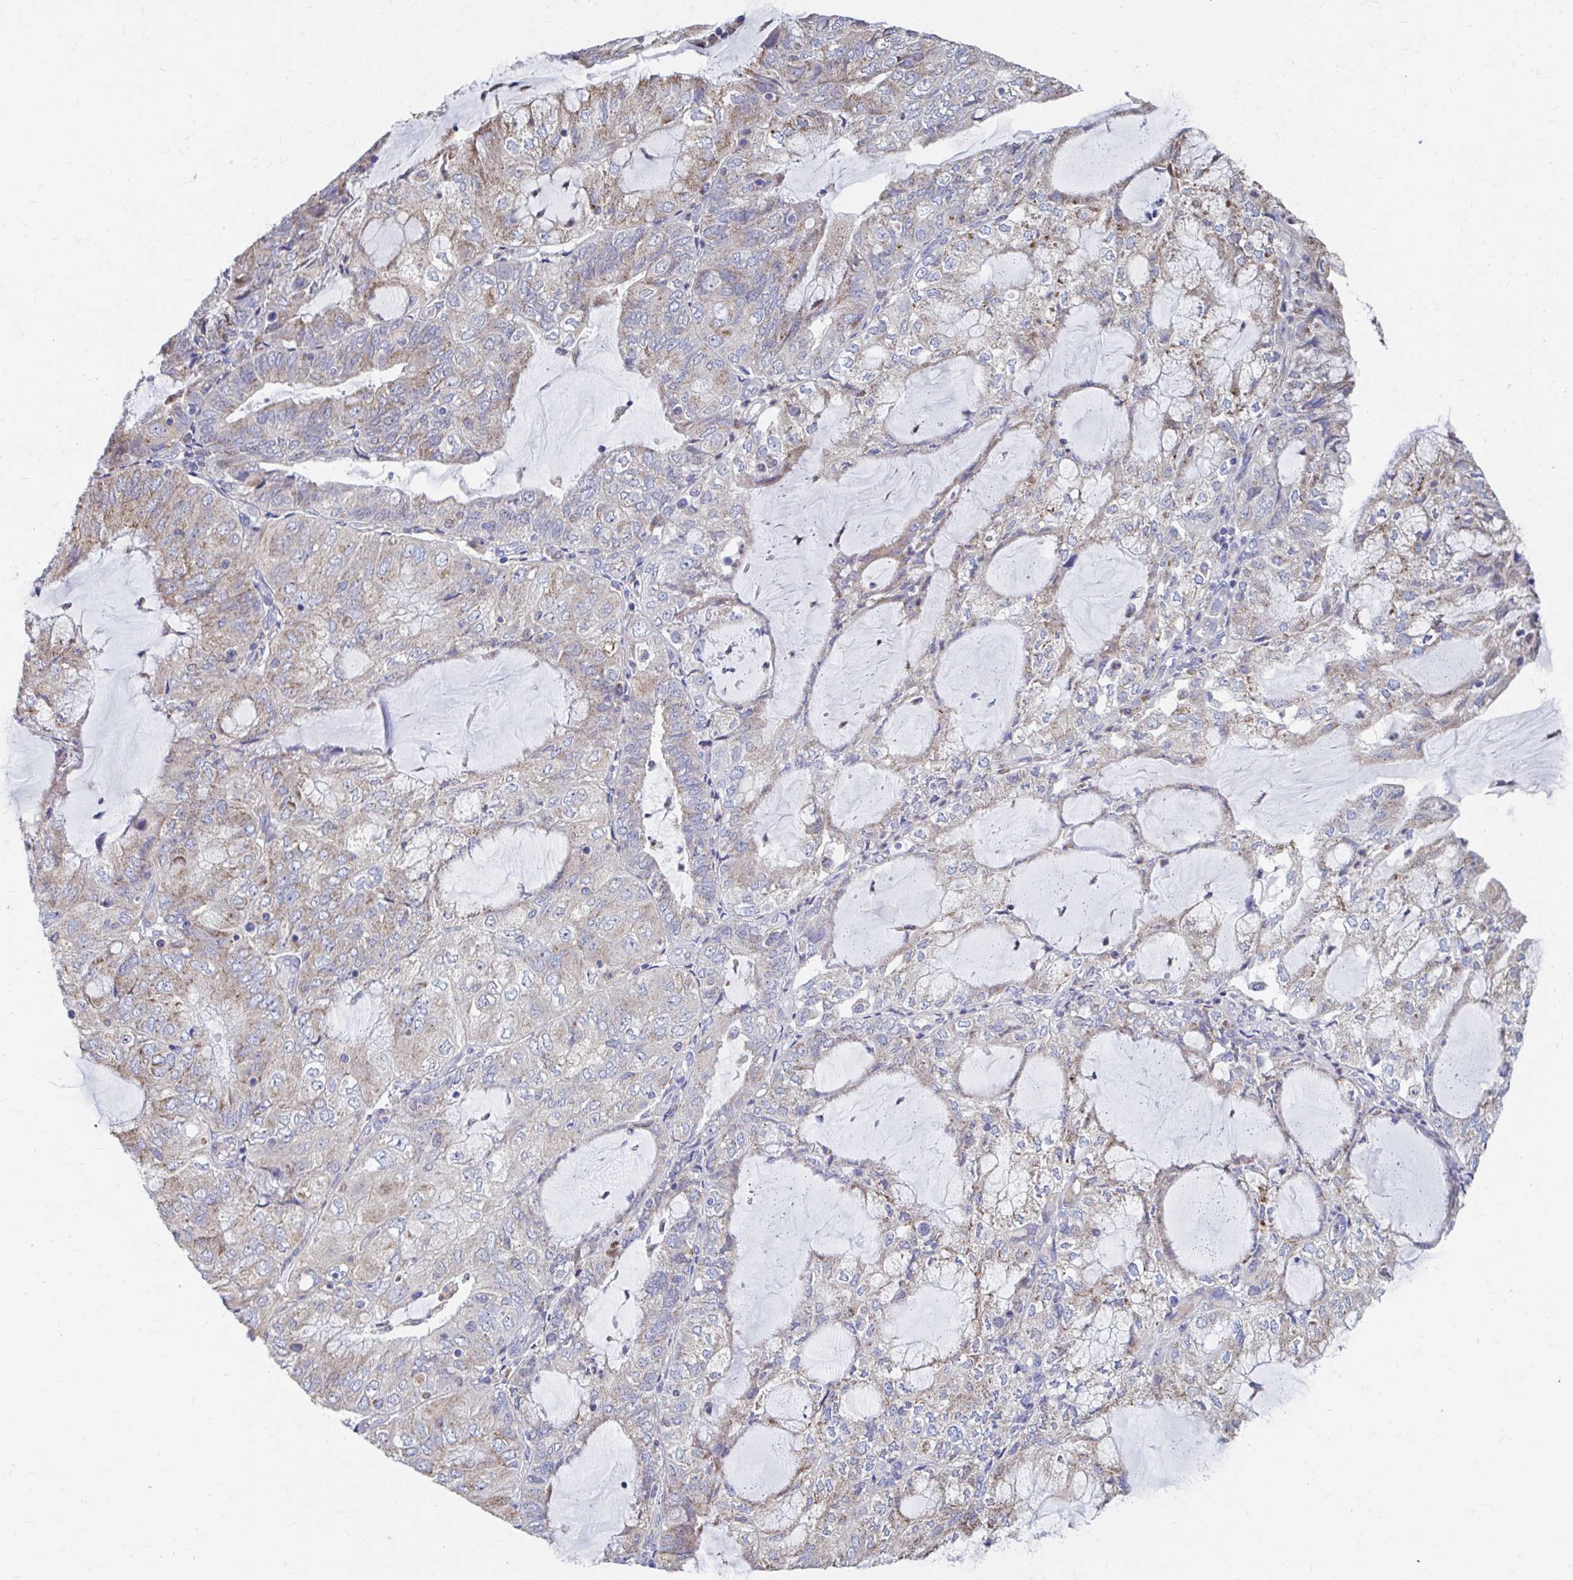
{"staining": {"intensity": "weak", "quantity": "25%-75%", "location": "cytoplasmic/membranous"}, "tissue": "endometrial cancer", "cell_type": "Tumor cells", "image_type": "cancer", "snomed": [{"axis": "morphology", "description": "Adenocarcinoma, NOS"}, {"axis": "topography", "description": "Endometrium"}], "caption": "DAB immunohistochemical staining of endometrial cancer (adenocarcinoma) reveals weak cytoplasmic/membranous protein expression in approximately 25%-75% of tumor cells.", "gene": "FKBP2", "patient": {"sex": "female", "age": 81}}